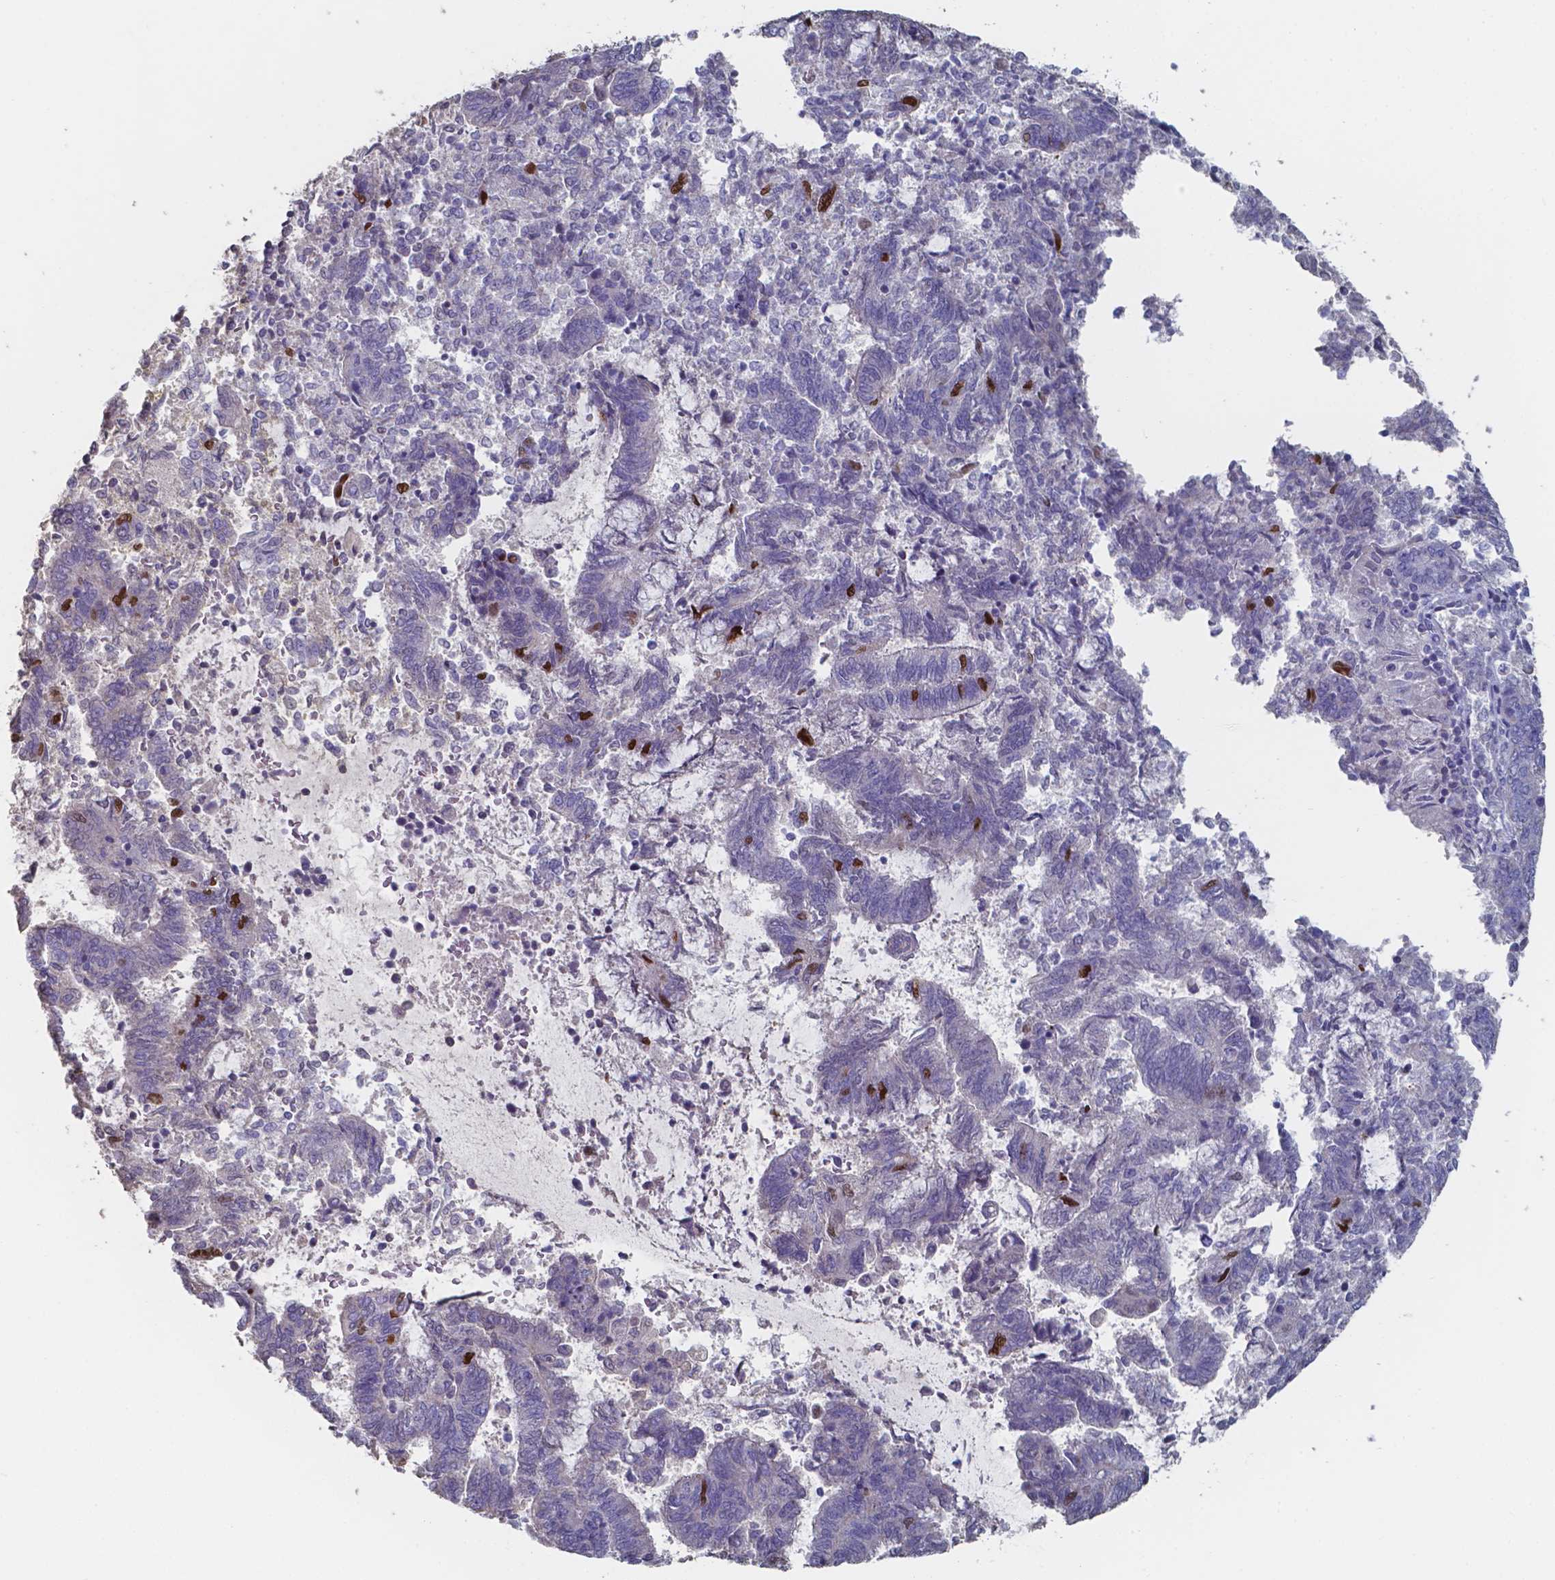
{"staining": {"intensity": "strong", "quantity": "<25%", "location": "nuclear"}, "tissue": "endometrial cancer", "cell_type": "Tumor cells", "image_type": "cancer", "snomed": [{"axis": "morphology", "description": "Adenocarcinoma, NOS"}, {"axis": "topography", "description": "Endometrium"}], "caption": "Immunohistochemistry (DAB (3,3'-diaminobenzidine)) staining of human adenocarcinoma (endometrial) shows strong nuclear protein staining in approximately <25% of tumor cells.", "gene": "FOXJ1", "patient": {"sex": "female", "age": 65}}